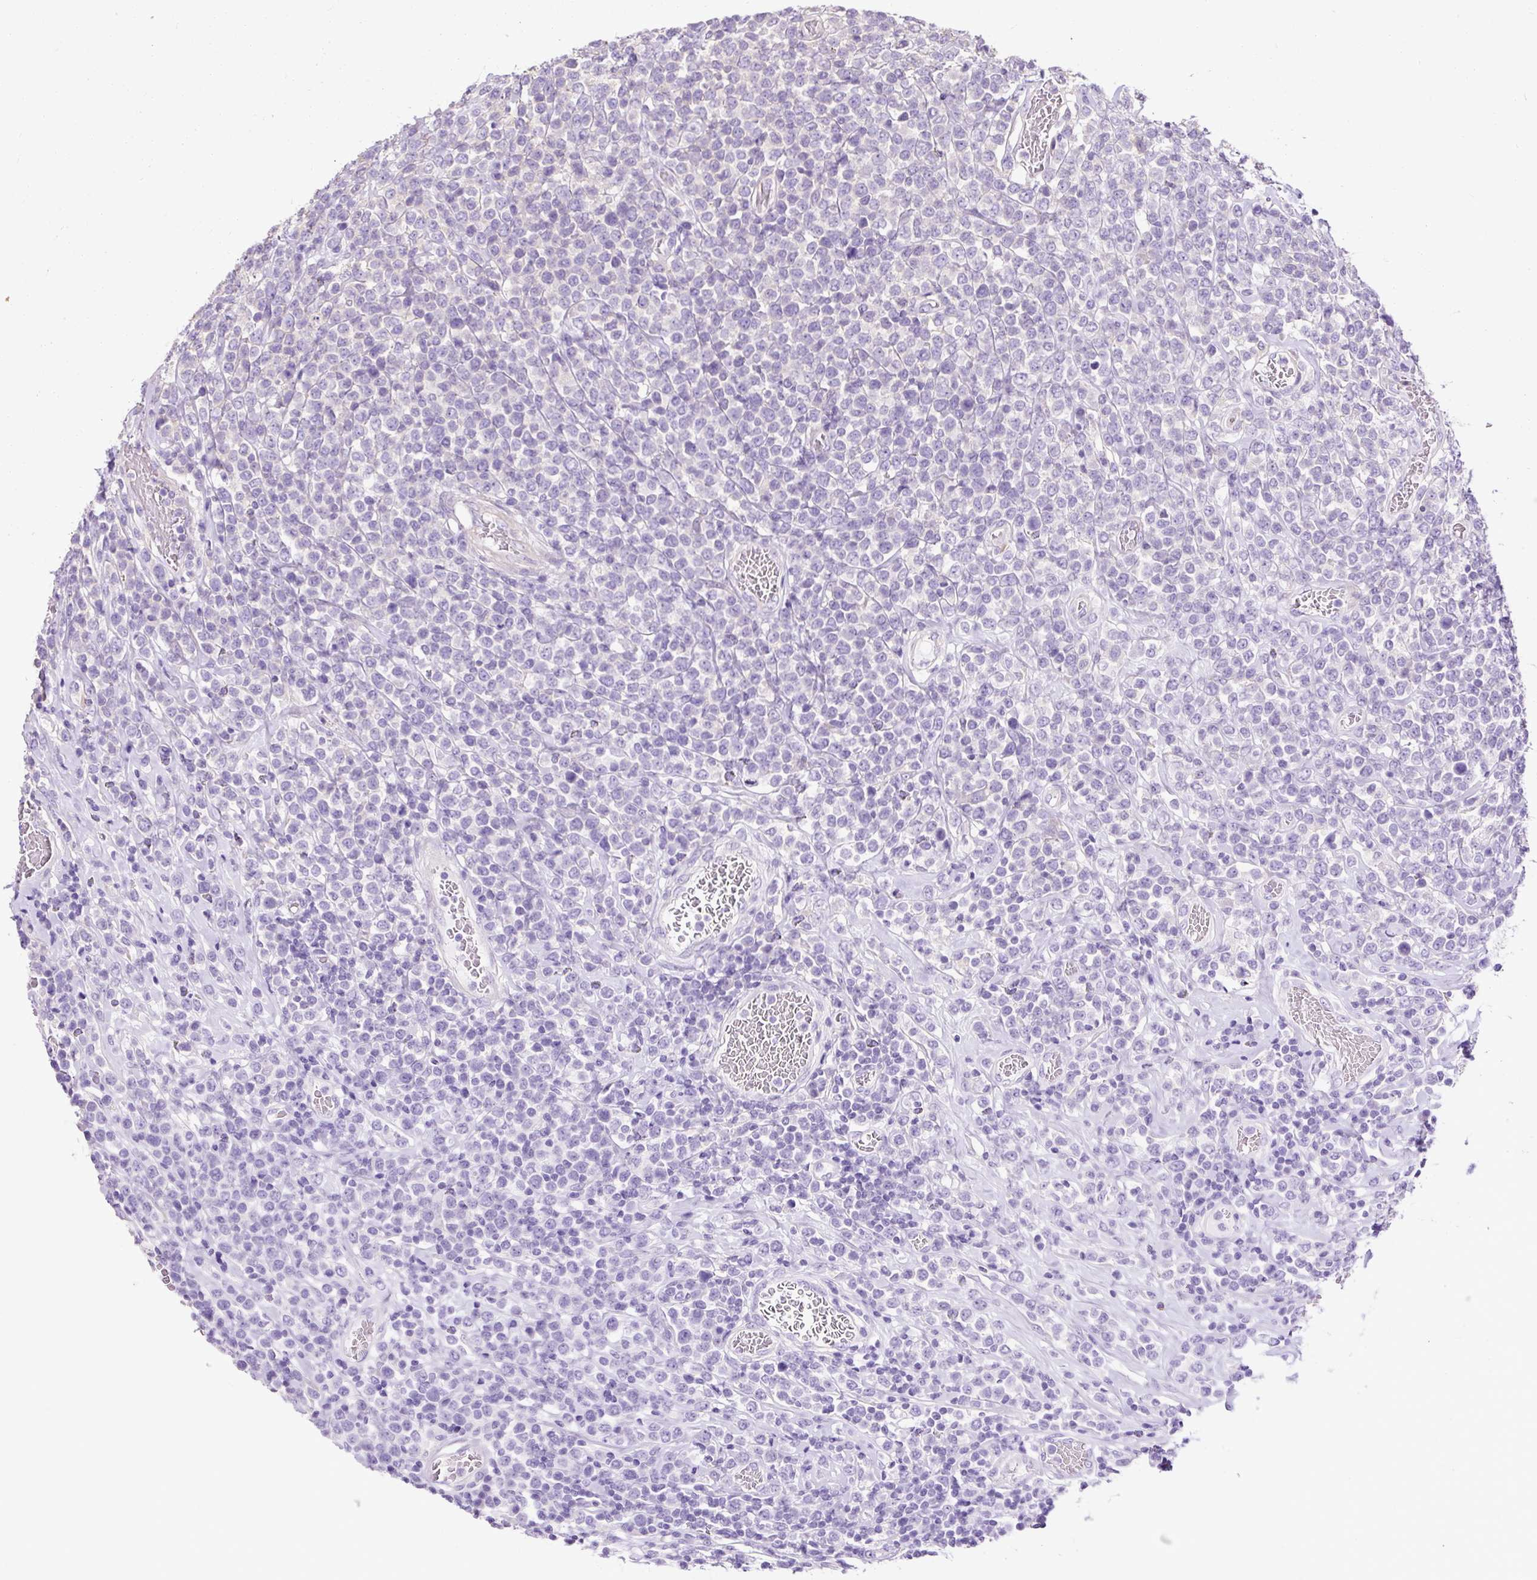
{"staining": {"intensity": "negative", "quantity": "none", "location": "none"}, "tissue": "lymphoma", "cell_type": "Tumor cells", "image_type": "cancer", "snomed": [{"axis": "morphology", "description": "Malignant lymphoma, non-Hodgkin's type, High grade"}, {"axis": "topography", "description": "Soft tissue"}], "caption": "The micrograph demonstrates no staining of tumor cells in lymphoma. (Brightfield microscopy of DAB (3,3'-diaminobenzidine) immunohistochemistry at high magnification).", "gene": "PDIA2", "patient": {"sex": "female", "age": 56}}